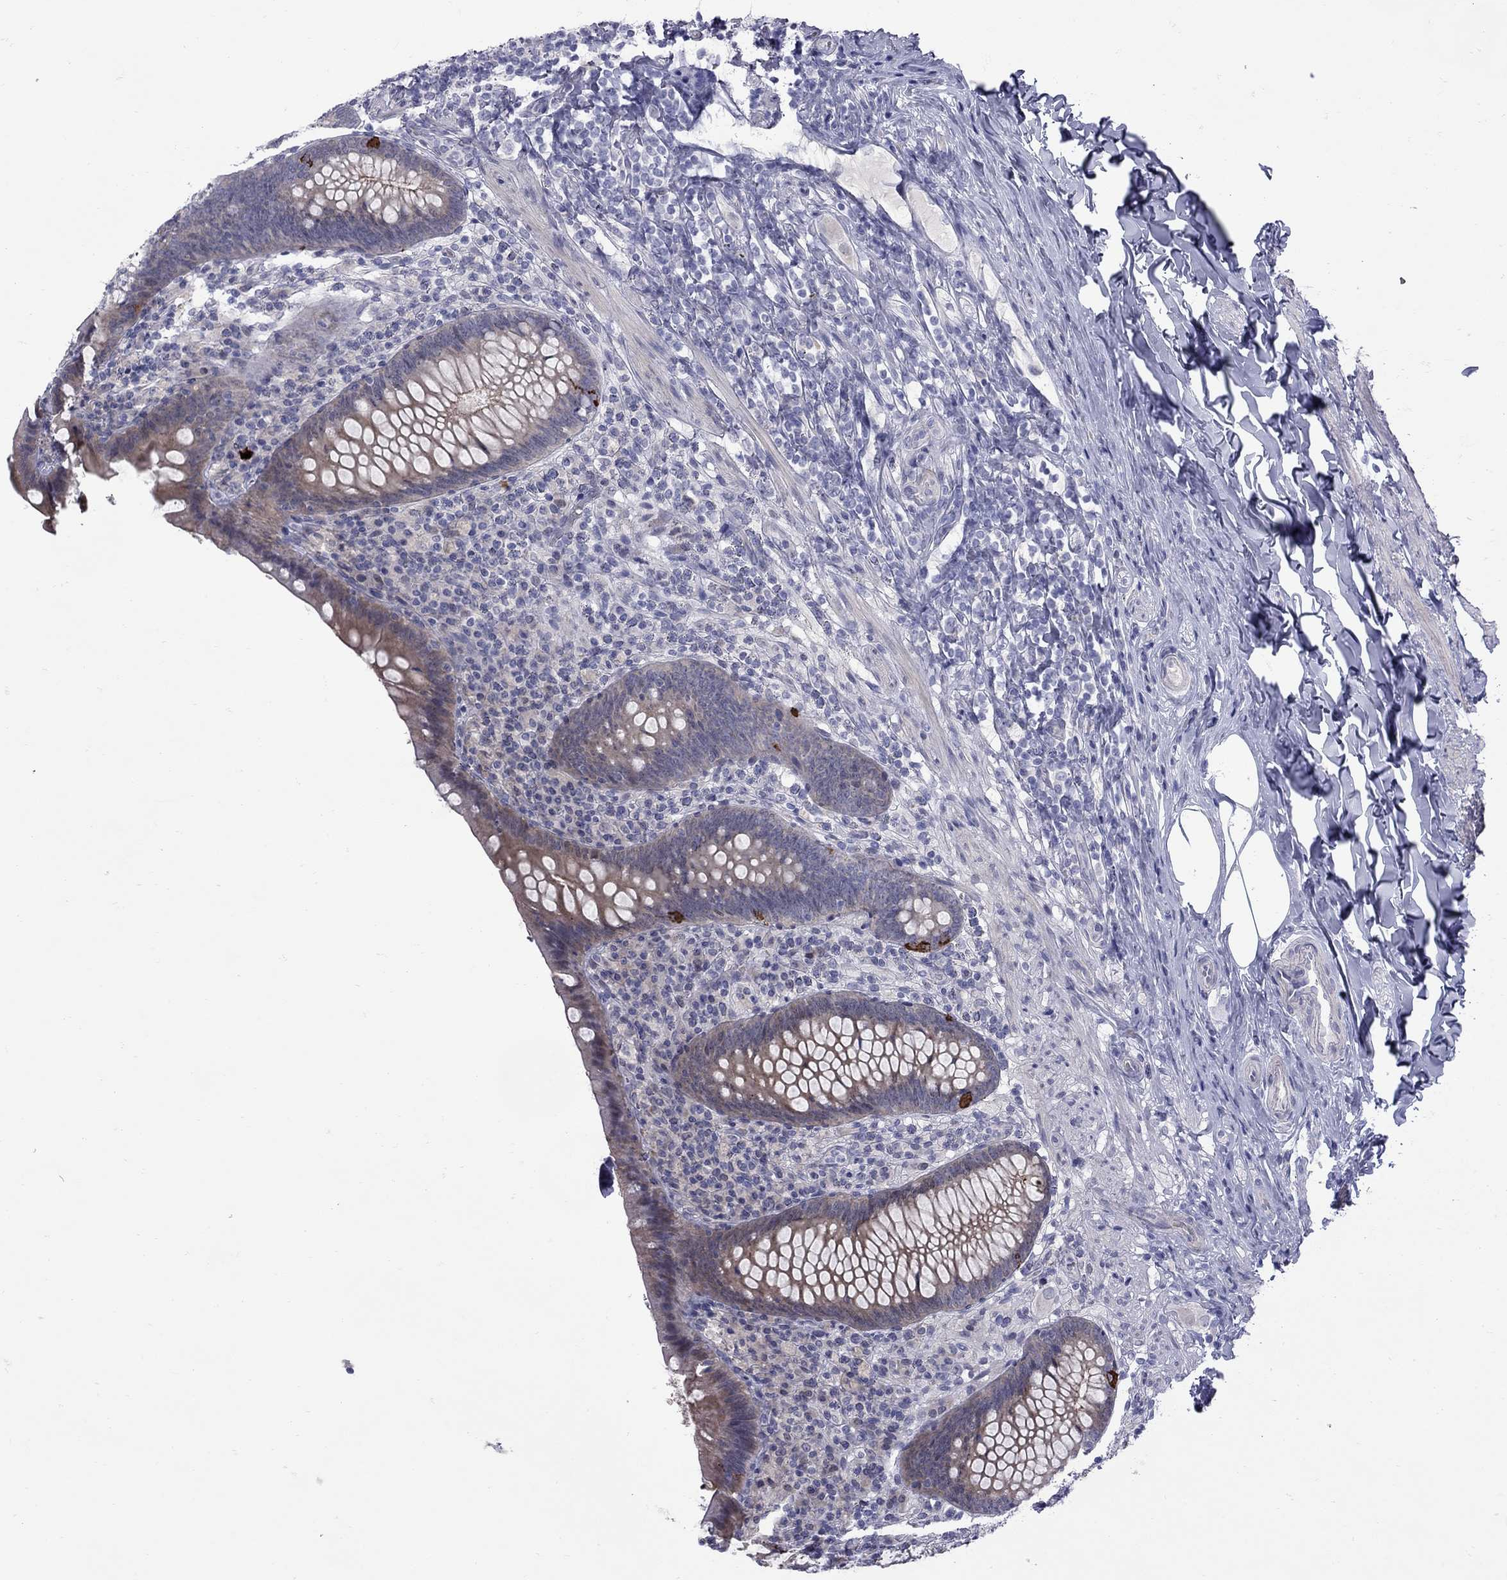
{"staining": {"intensity": "strong", "quantity": "<25%", "location": "cytoplasmic/membranous"}, "tissue": "appendix", "cell_type": "Glandular cells", "image_type": "normal", "snomed": [{"axis": "morphology", "description": "Normal tissue, NOS"}, {"axis": "topography", "description": "Appendix"}], "caption": "Immunohistochemistry (IHC) of unremarkable appendix displays medium levels of strong cytoplasmic/membranous expression in about <25% of glandular cells.", "gene": "NRARP", "patient": {"sex": "male", "age": 47}}